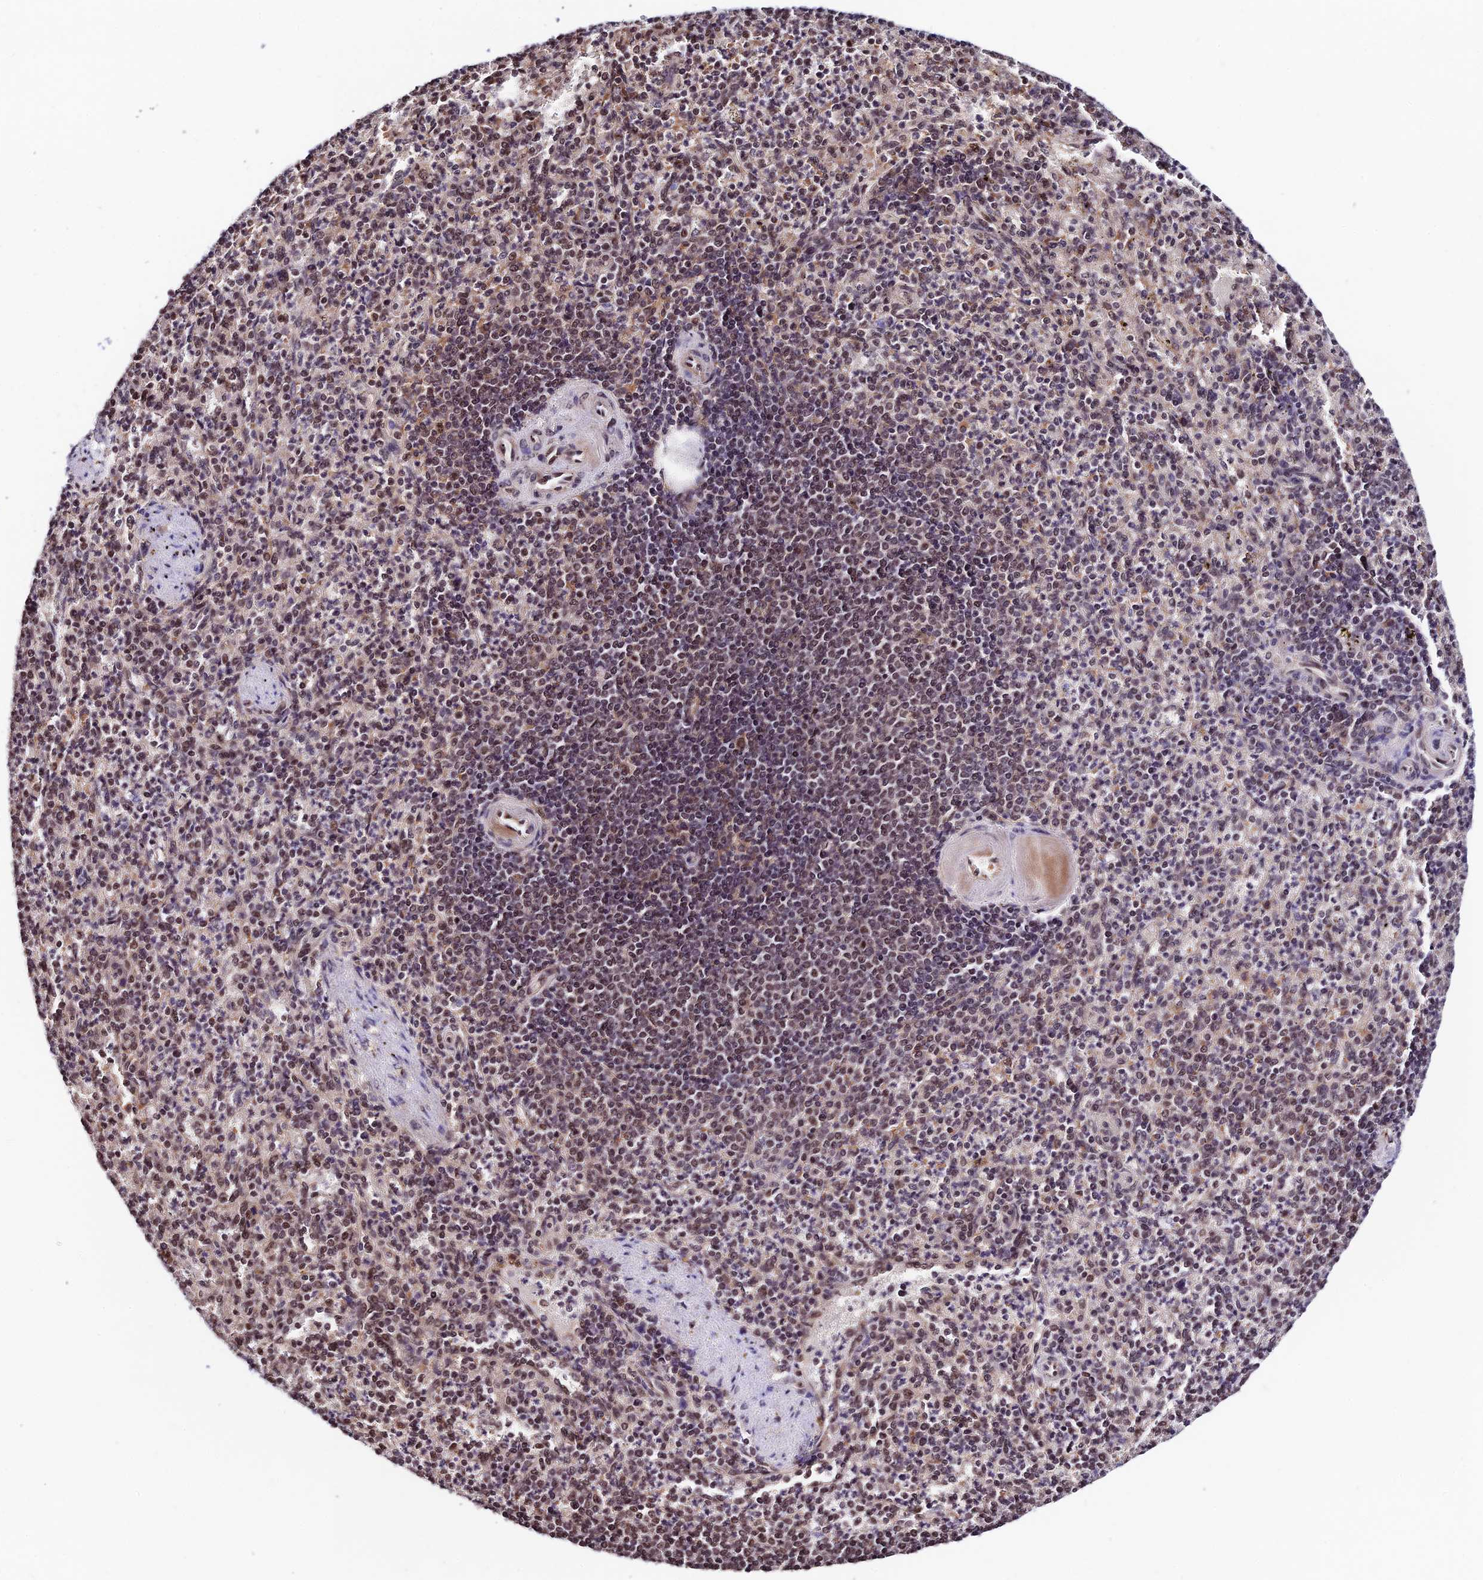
{"staining": {"intensity": "moderate", "quantity": ">75%", "location": "nuclear"}, "tissue": "spleen", "cell_type": "Cells in red pulp", "image_type": "normal", "snomed": [{"axis": "morphology", "description": "Normal tissue, NOS"}, {"axis": "topography", "description": "Spleen"}], "caption": "Spleen stained with a brown dye shows moderate nuclear positive expression in about >75% of cells in red pulp.", "gene": "RBM42", "patient": {"sex": "female", "age": 74}}